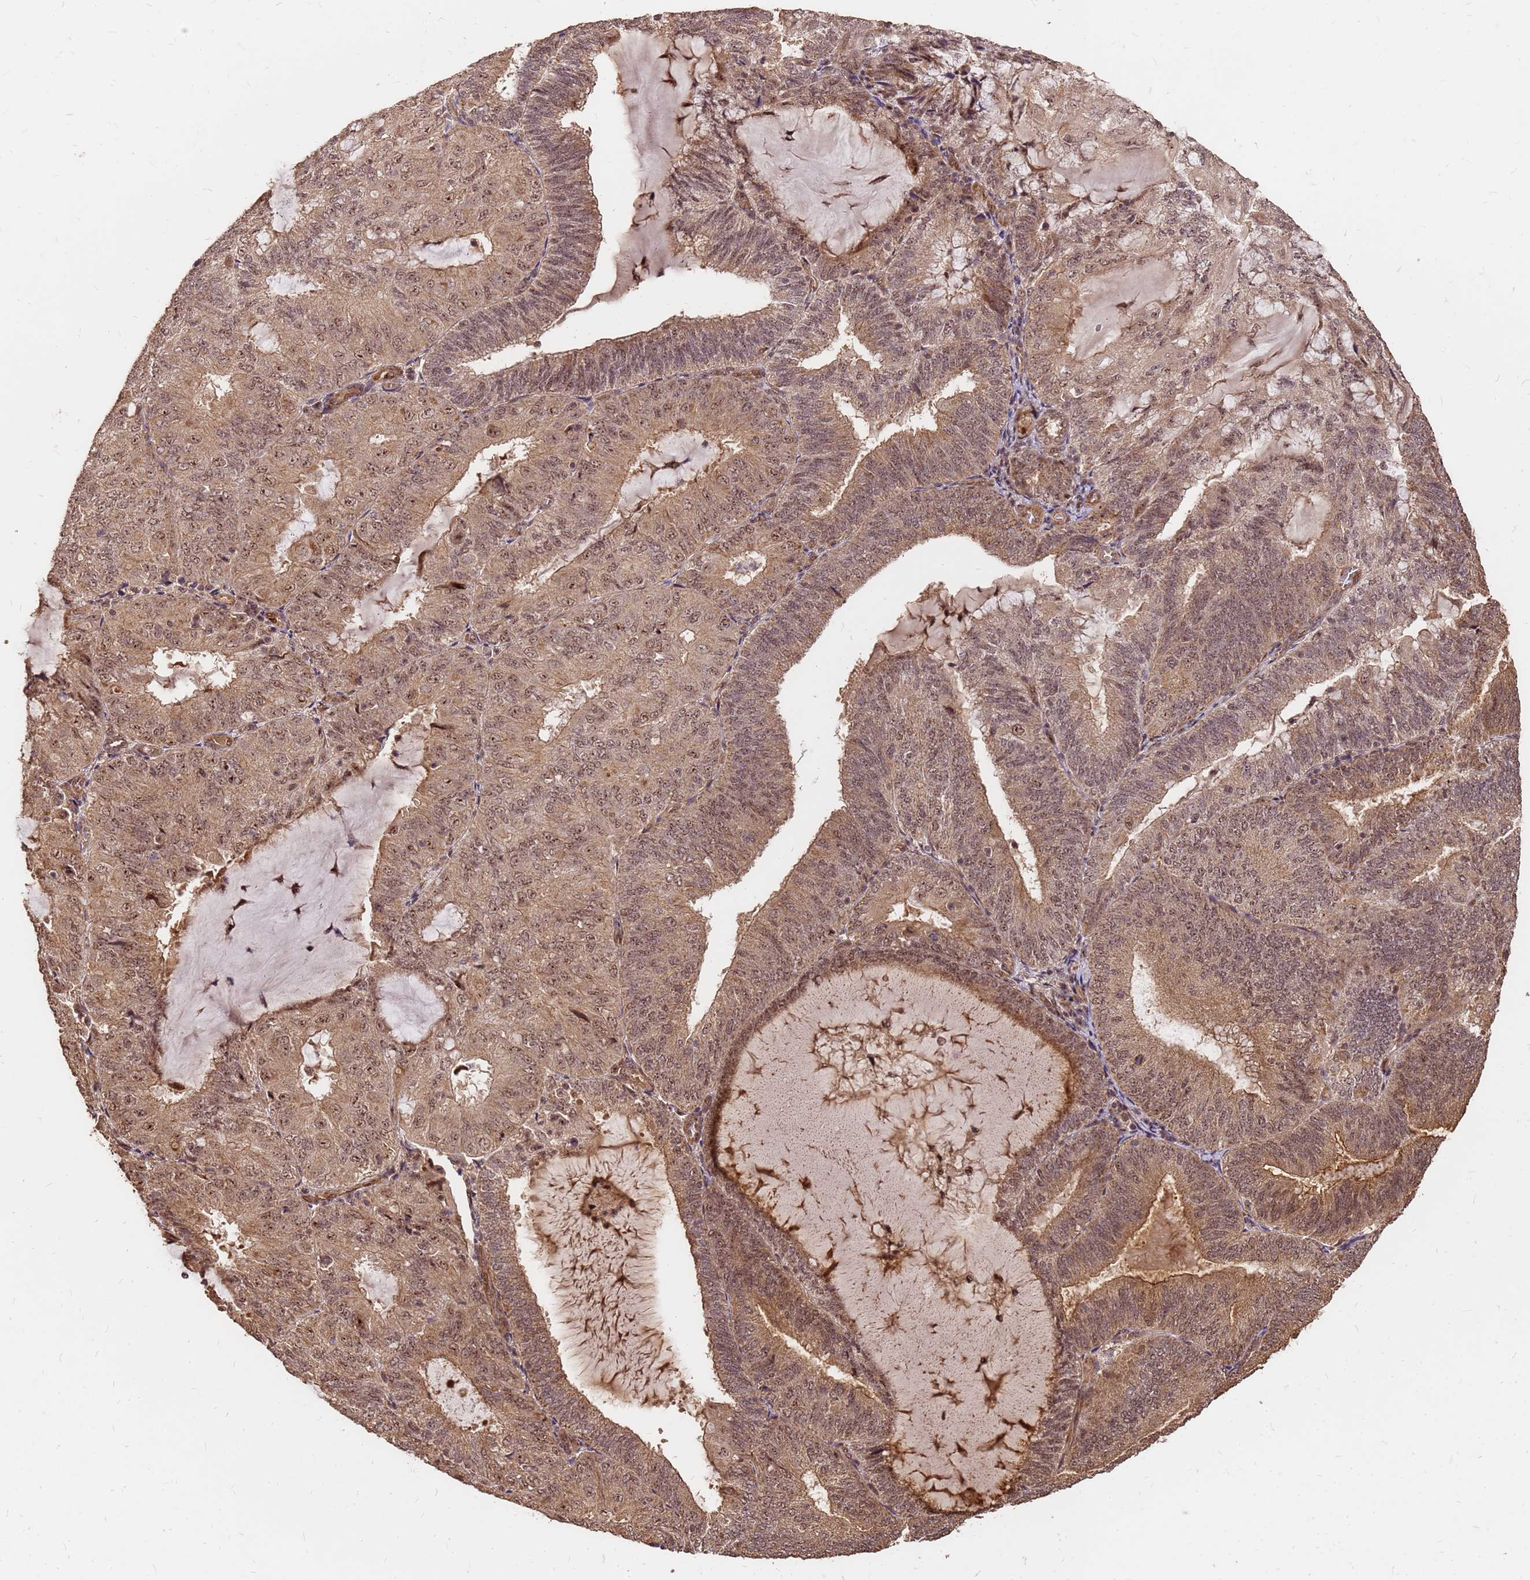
{"staining": {"intensity": "moderate", "quantity": ">75%", "location": "cytoplasmic/membranous,nuclear"}, "tissue": "endometrial cancer", "cell_type": "Tumor cells", "image_type": "cancer", "snomed": [{"axis": "morphology", "description": "Adenocarcinoma, NOS"}, {"axis": "topography", "description": "Endometrium"}], "caption": "This image displays IHC staining of endometrial cancer (adenocarcinoma), with medium moderate cytoplasmic/membranous and nuclear positivity in about >75% of tumor cells.", "gene": "GPATCH8", "patient": {"sex": "female", "age": 81}}